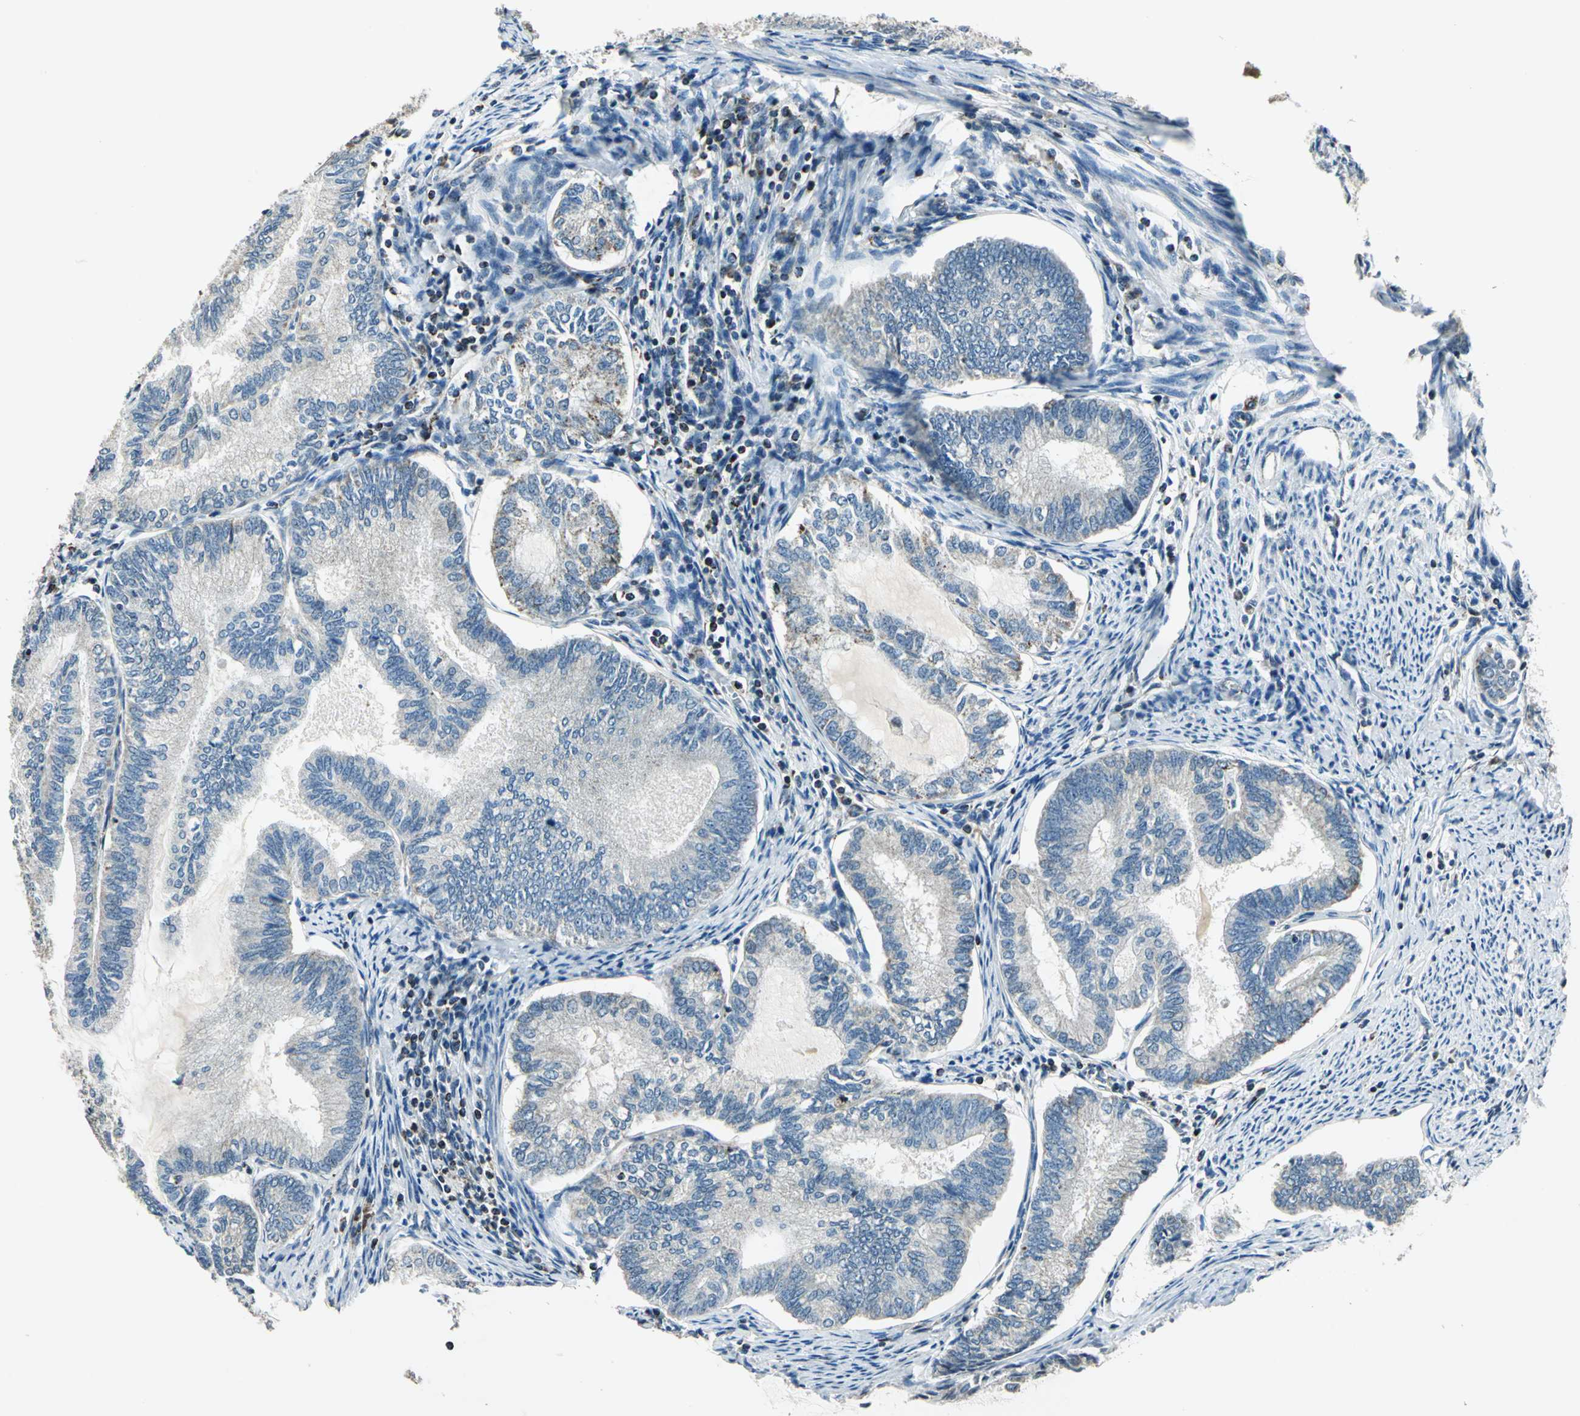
{"staining": {"intensity": "moderate", "quantity": "<25%", "location": "cytoplasmic/membranous"}, "tissue": "endometrial cancer", "cell_type": "Tumor cells", "image_type": "cancer", "snomed": [{"axis": "morphology", "description": "Adenocarcinoma, NOS"}, {"axis": "topography", "description": "Endometrium"}], "caption": "Tumor cells display low levels of moderate cytoplasmic/membranous positivity in about <25% of cells in human endometrial cancer (adenocarcinoma). Using DAB (brown) and hematoxylin (blue) stains, captured at high magnification using brightfield microscopy.", "gene": "NUDT2", "patient": {"sex": "female", "age": 86}}